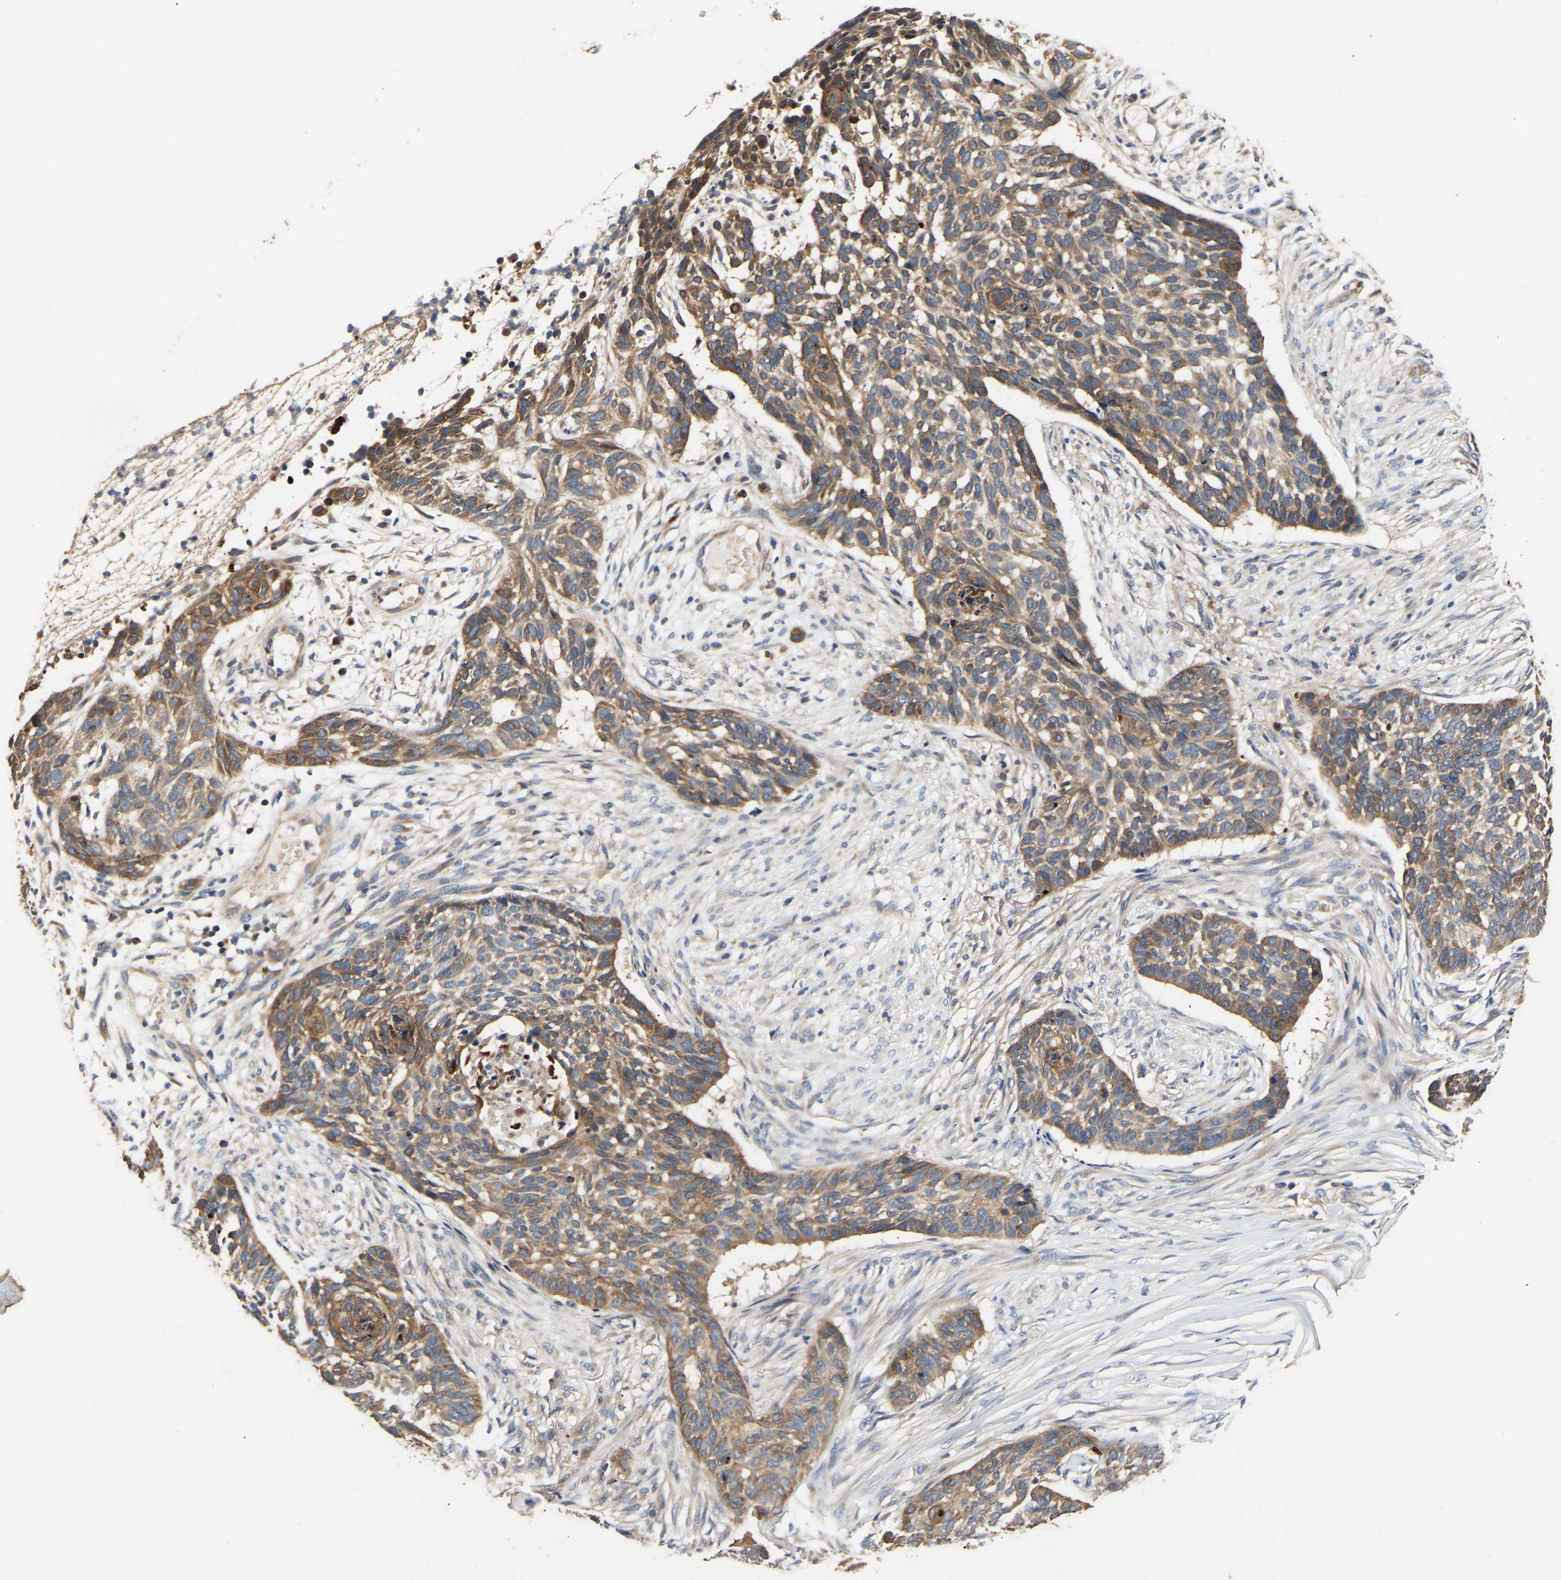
{"staining": {"intensity": "moderate", "quantity": ">75%", "location": "cytoplasmic/membranous"}, "tissue": "skin cancer", "cell_type": "Tumor cells", "image_type": "cancer", "snomed": [{"axis": "morphology", "description": "Basal cell carcinoma"}, {"axis": "topography", "description": "Skin"}], "caption": "A brown stain shows moderate cytoplasmic/membranous staining of a protein in skin basal cell carcinoma tumor cells.", "gene": "LRBA", "patient": {"sex": "male", "age": 85}}